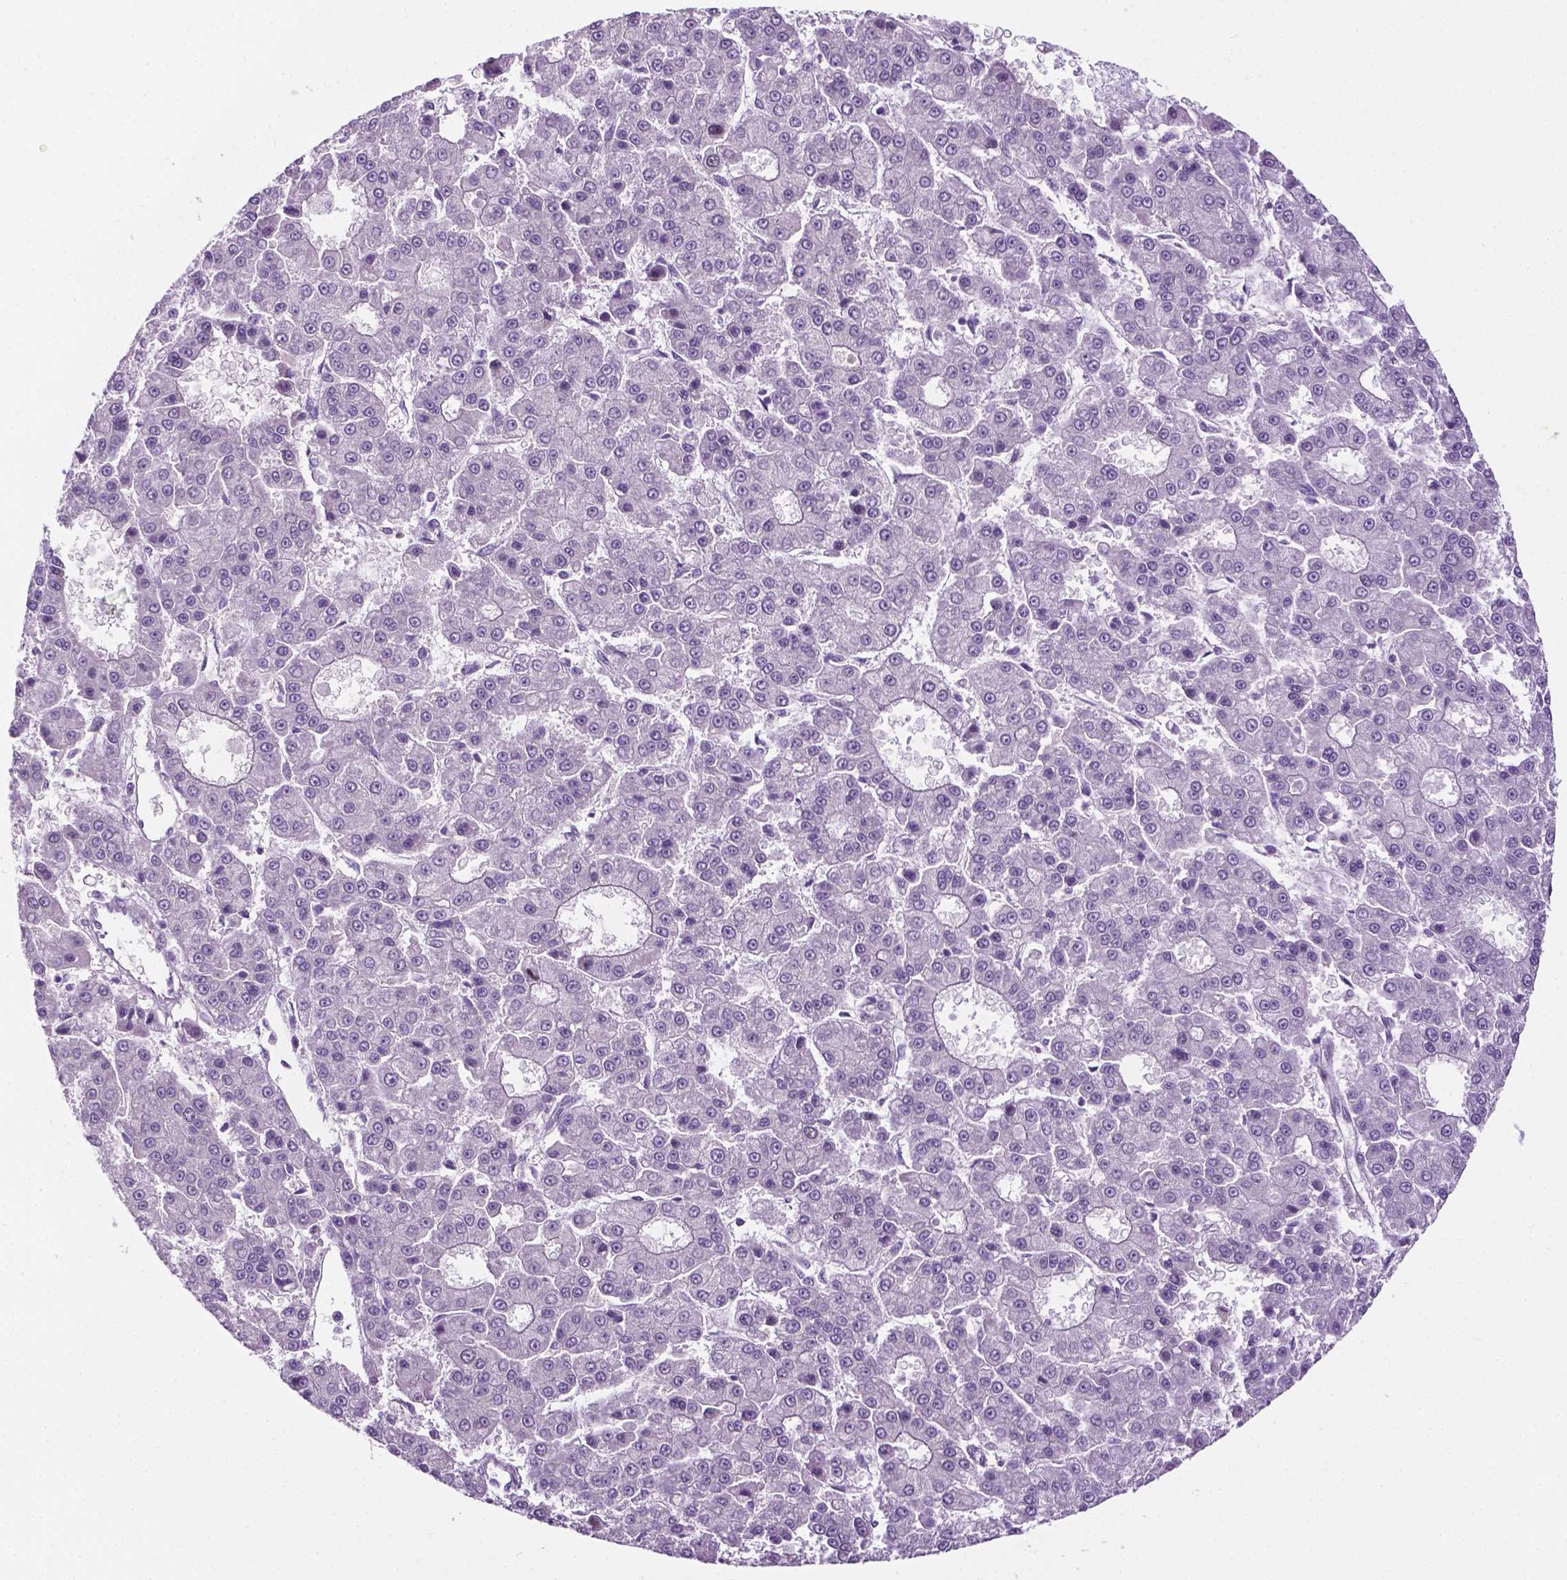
{"staining": {"intensity": "negative", "quantity": "none", "location": "none"}, "tissue": "liver cancer", "cell_type": "Tumor cells", "image_type": "cancer", "snomed": [{"axis": "morphology", "description": "Carcinoma, Hepatocellular, NOS"}, {"axis": "topography", "description": "Liver"}], "caption": "Micrograph shows no protein staining in tumor cells of liver hepatocellular carcinoma tissue.", "gene": "DENND4A", "patient": {"sex": "male", "age": 70}}